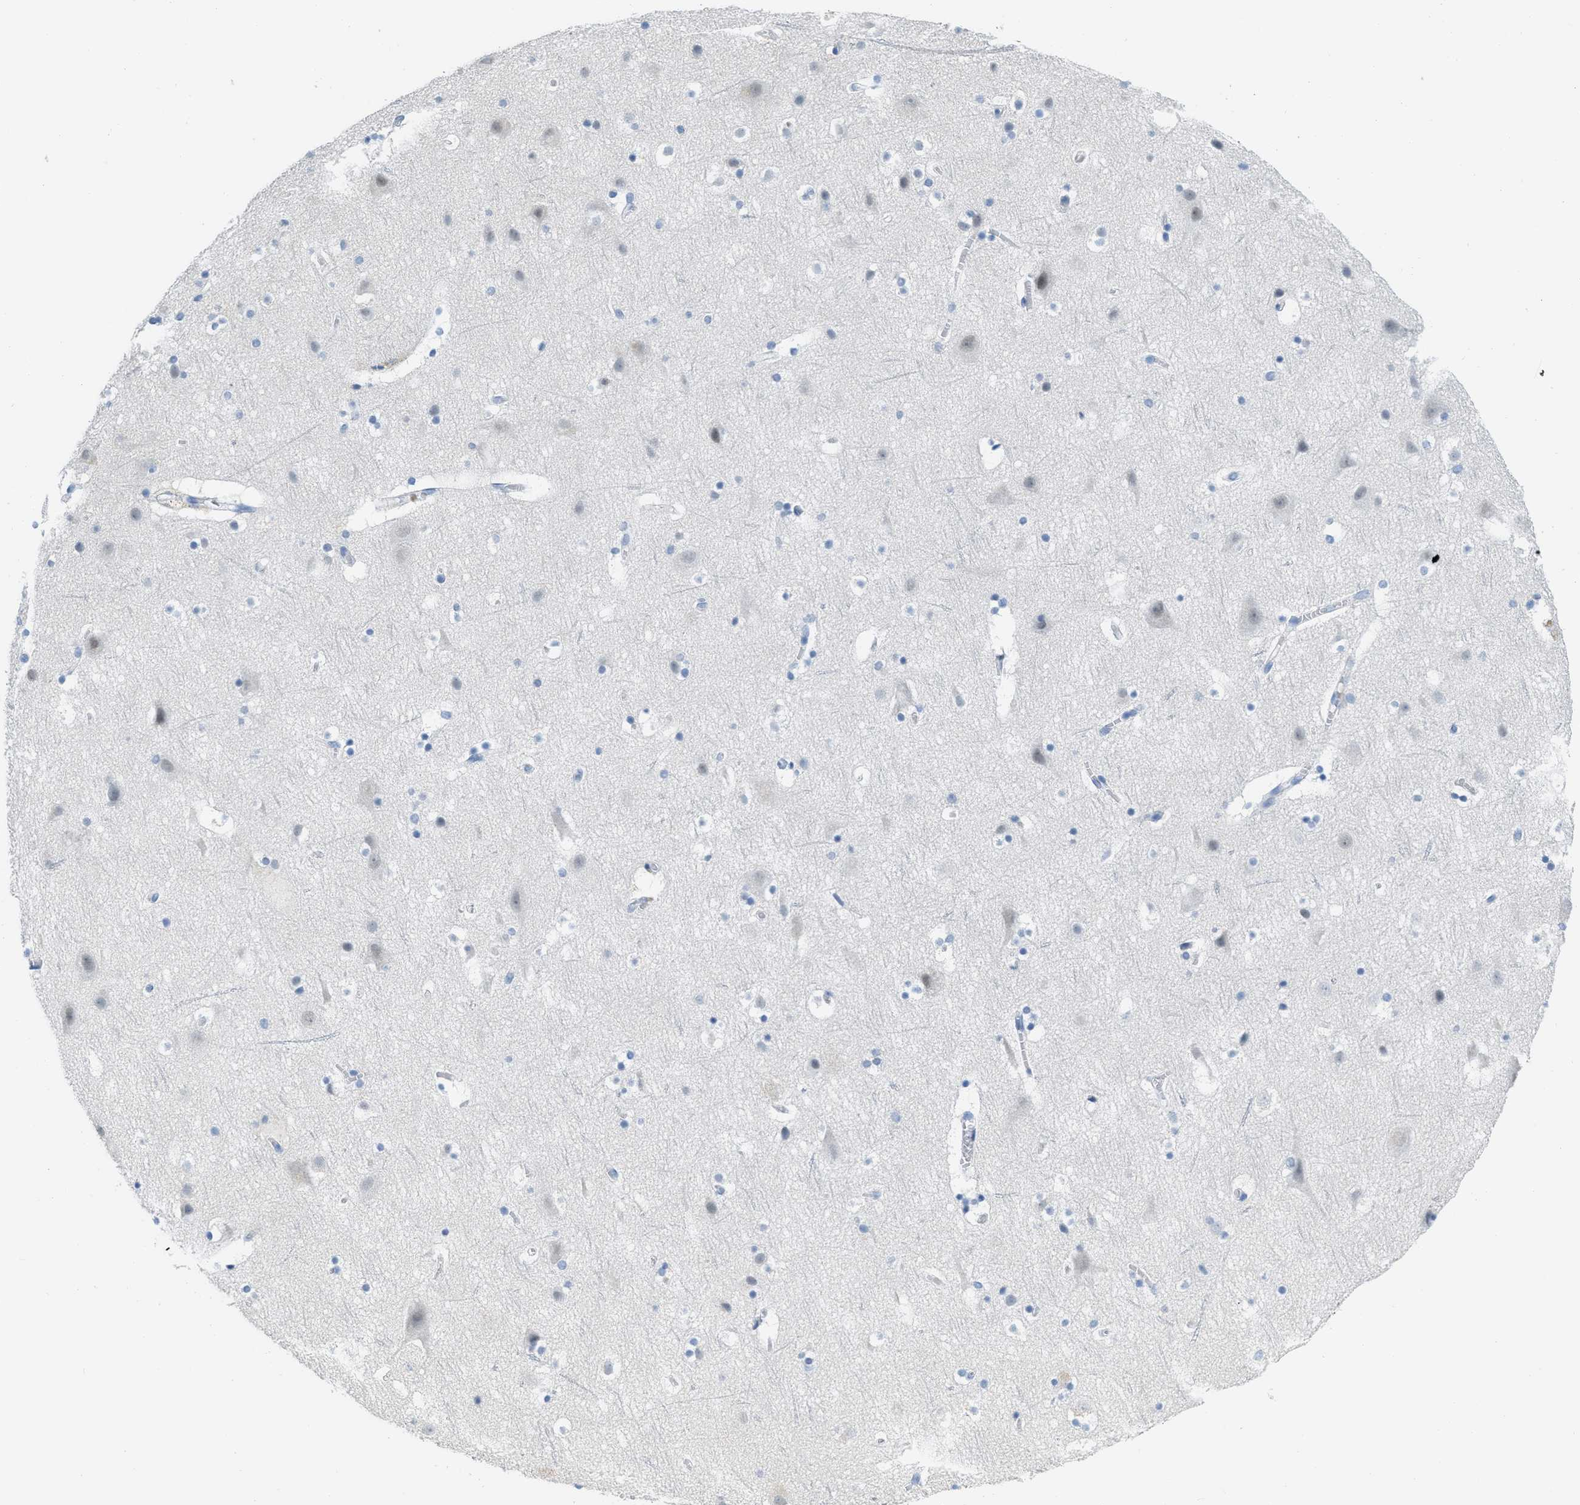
{"staining": {"intensity": "negative", "quantity": "none", "location": "none"}, "tissue": "cerebral cortex", "cell_type": "Endothelial cells", "image_type": "normal", "snomed": [{"axis": "morphology", "description": "Normal tissue, NOS"}, {"axis": "topography", "description": "Cerebral cortex"}], "caption": "Immunohistochemistry histopathology image of benign cerebral cortex: cerebral cortex stained with DAB exhibits no significant protein staining in endothelial cells.", "gene": "HSF2", "patient": {"sex": "male", "age": 45}}